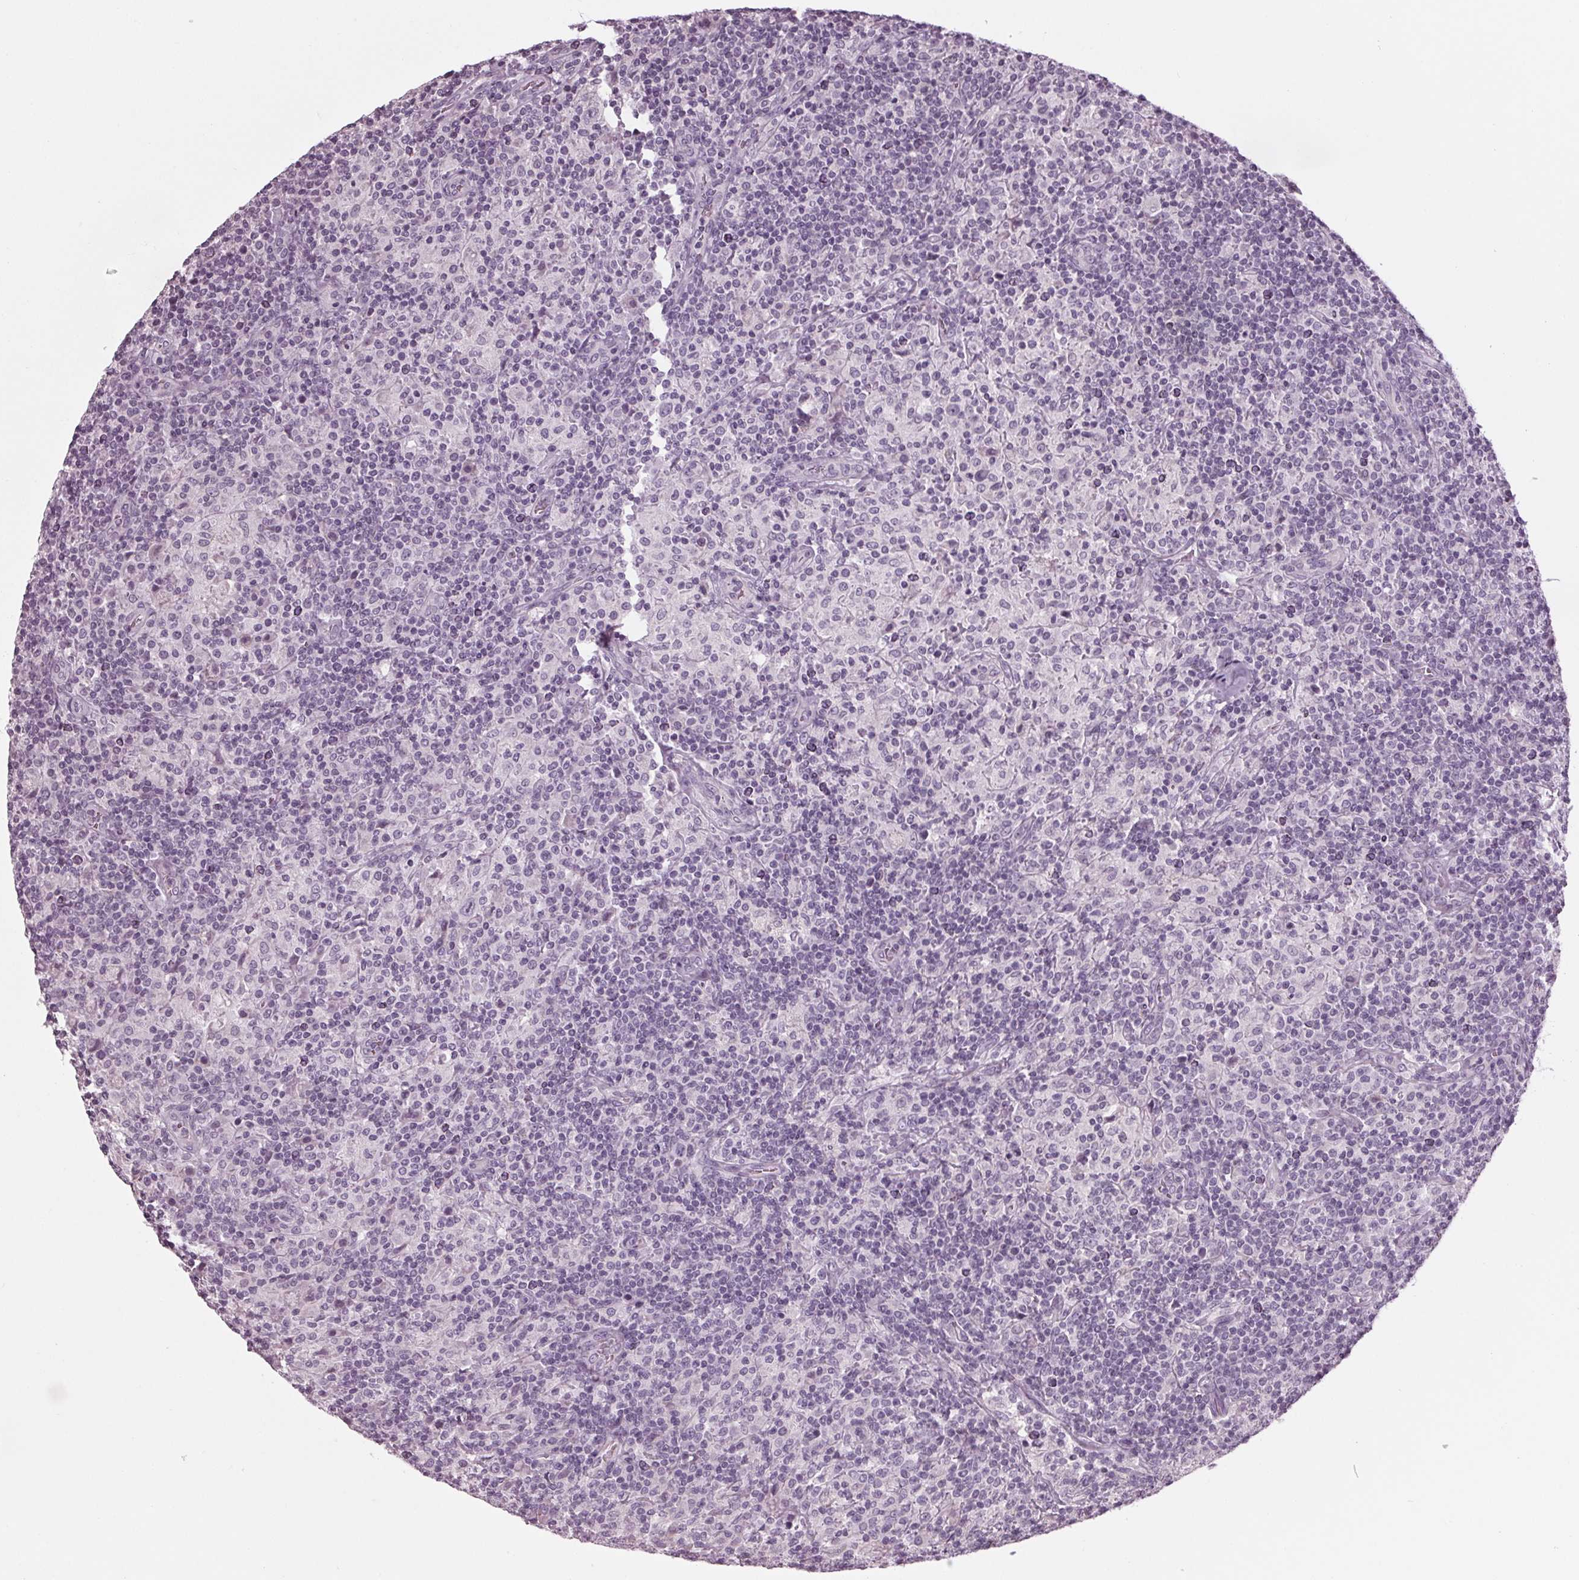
{"staining": {"intensity": "negative", "quantity": "none", "location": "none"}, "tissue": "lymphoma", "cell_type": "Tumor cells", "image_type": "cancer", "snomed": [{"axis": "morphology", "description": "Hodgkin's disease, NOS"}, {"axis": "topography", "description": "Lymph node"}], "caption": "This is an immunohistochemistry histopathology image of human Hodgkin's disease. There is no expression in tumor cells.", "gene": "TNNC2", "patient": {"sex": "male", "age": 70}}